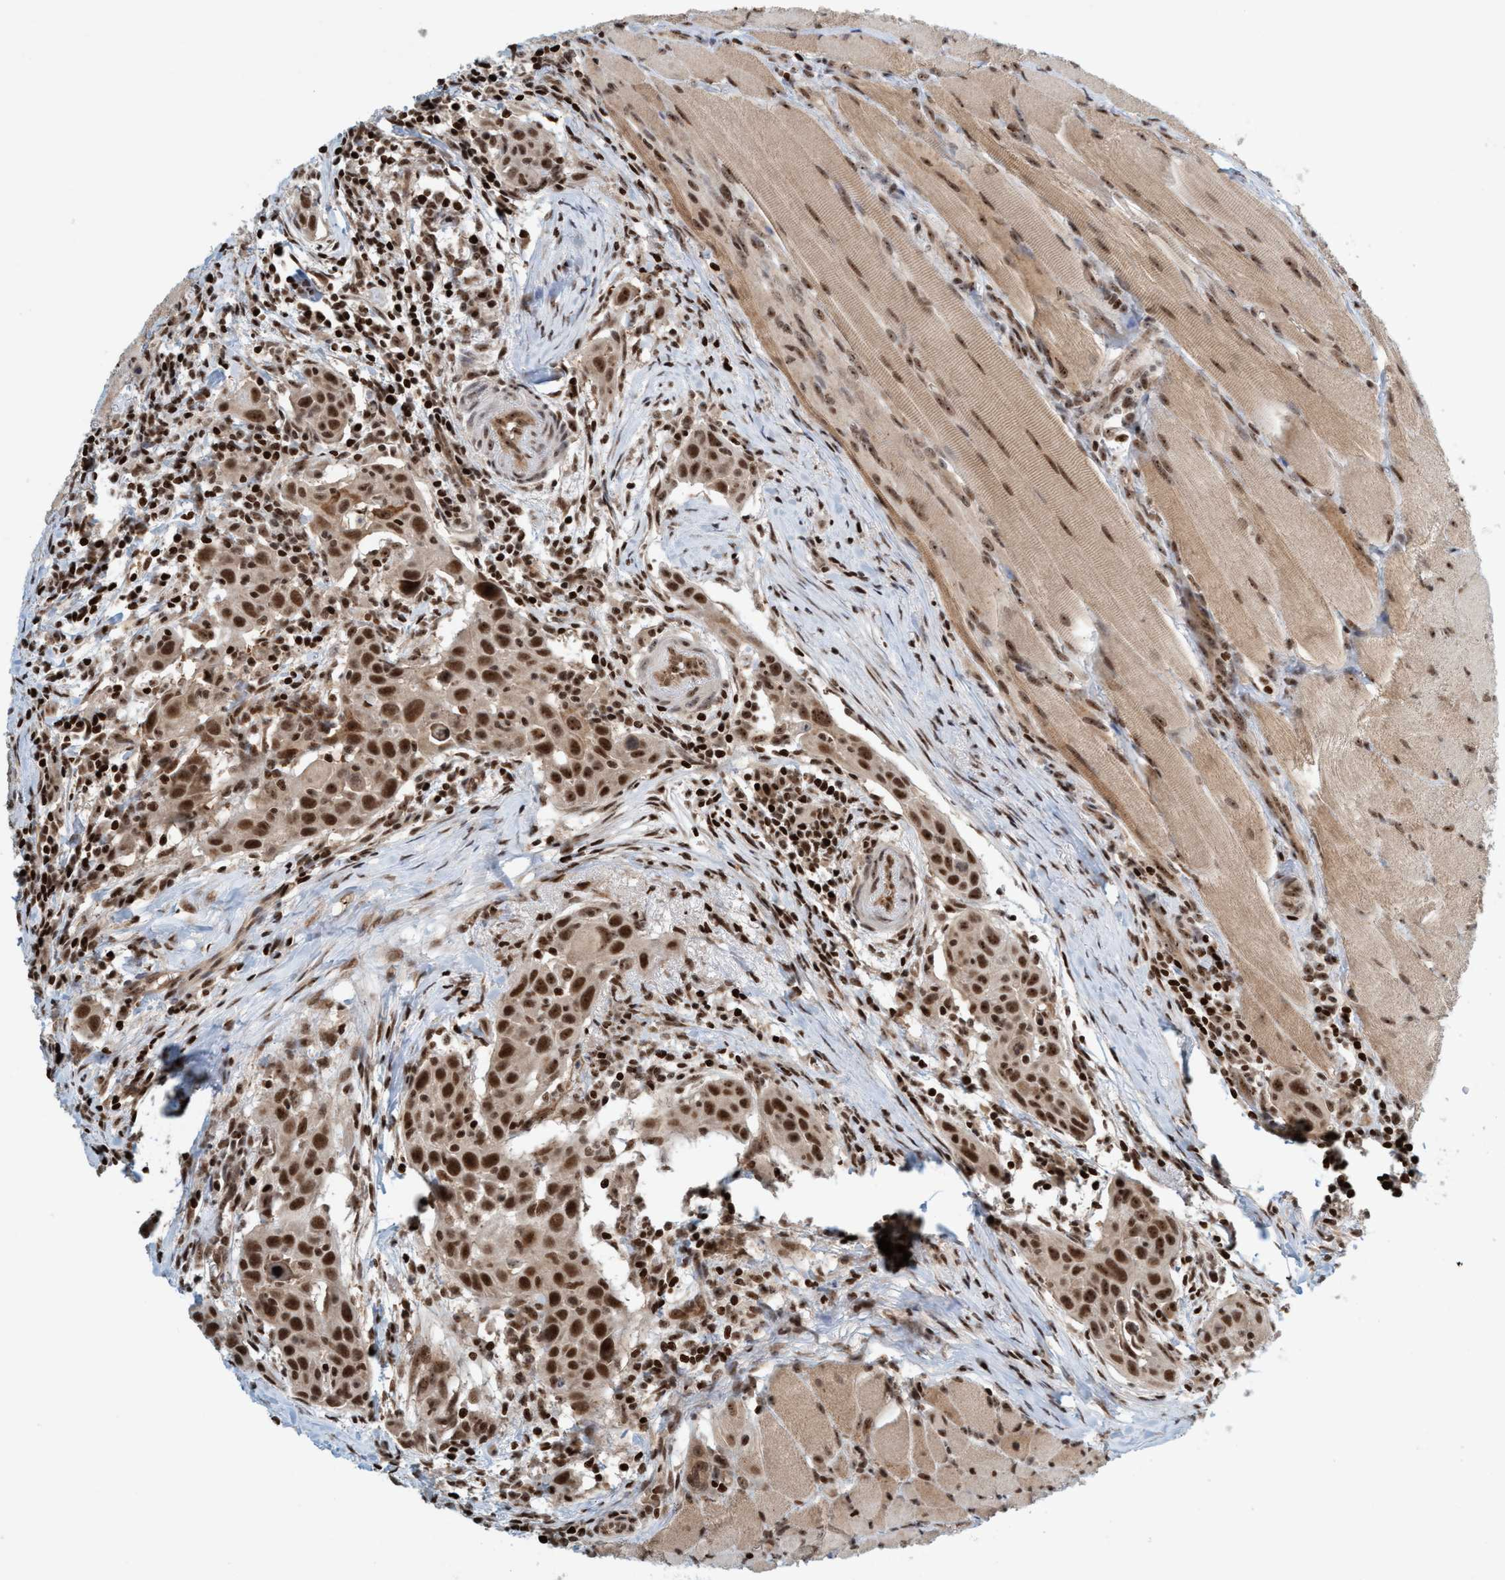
{"staining": {"intensity": "strong", "quantity": ">75%", "location": "nuclear"}, "tissue": "head and neck cancer", "cell_type": "Tumor cells", "image_type": "cancer", "snomed": [{"axis": "morphology", "description": "Squamous cell carcinoma, NOS"}, {"axis": "topography", "description": "Oral tissue"}, {"axis": "topography", "description": "Head-Neck"}], "caption": "Immunohistochemistry staining of head and neck squamous cell carcinoma, which demonstrates high levels of strong nuclear staining in about >75% of tumor cells indicating strong nuclear protein expression. The staining was performed using DAB (3,3'-diaminobenzidine) (brown) for protein detection and nuclei were counterstained in hematoxylin (blue).", "gene": "SMCR8", "patient": {"sex": "female", "age": 50}}